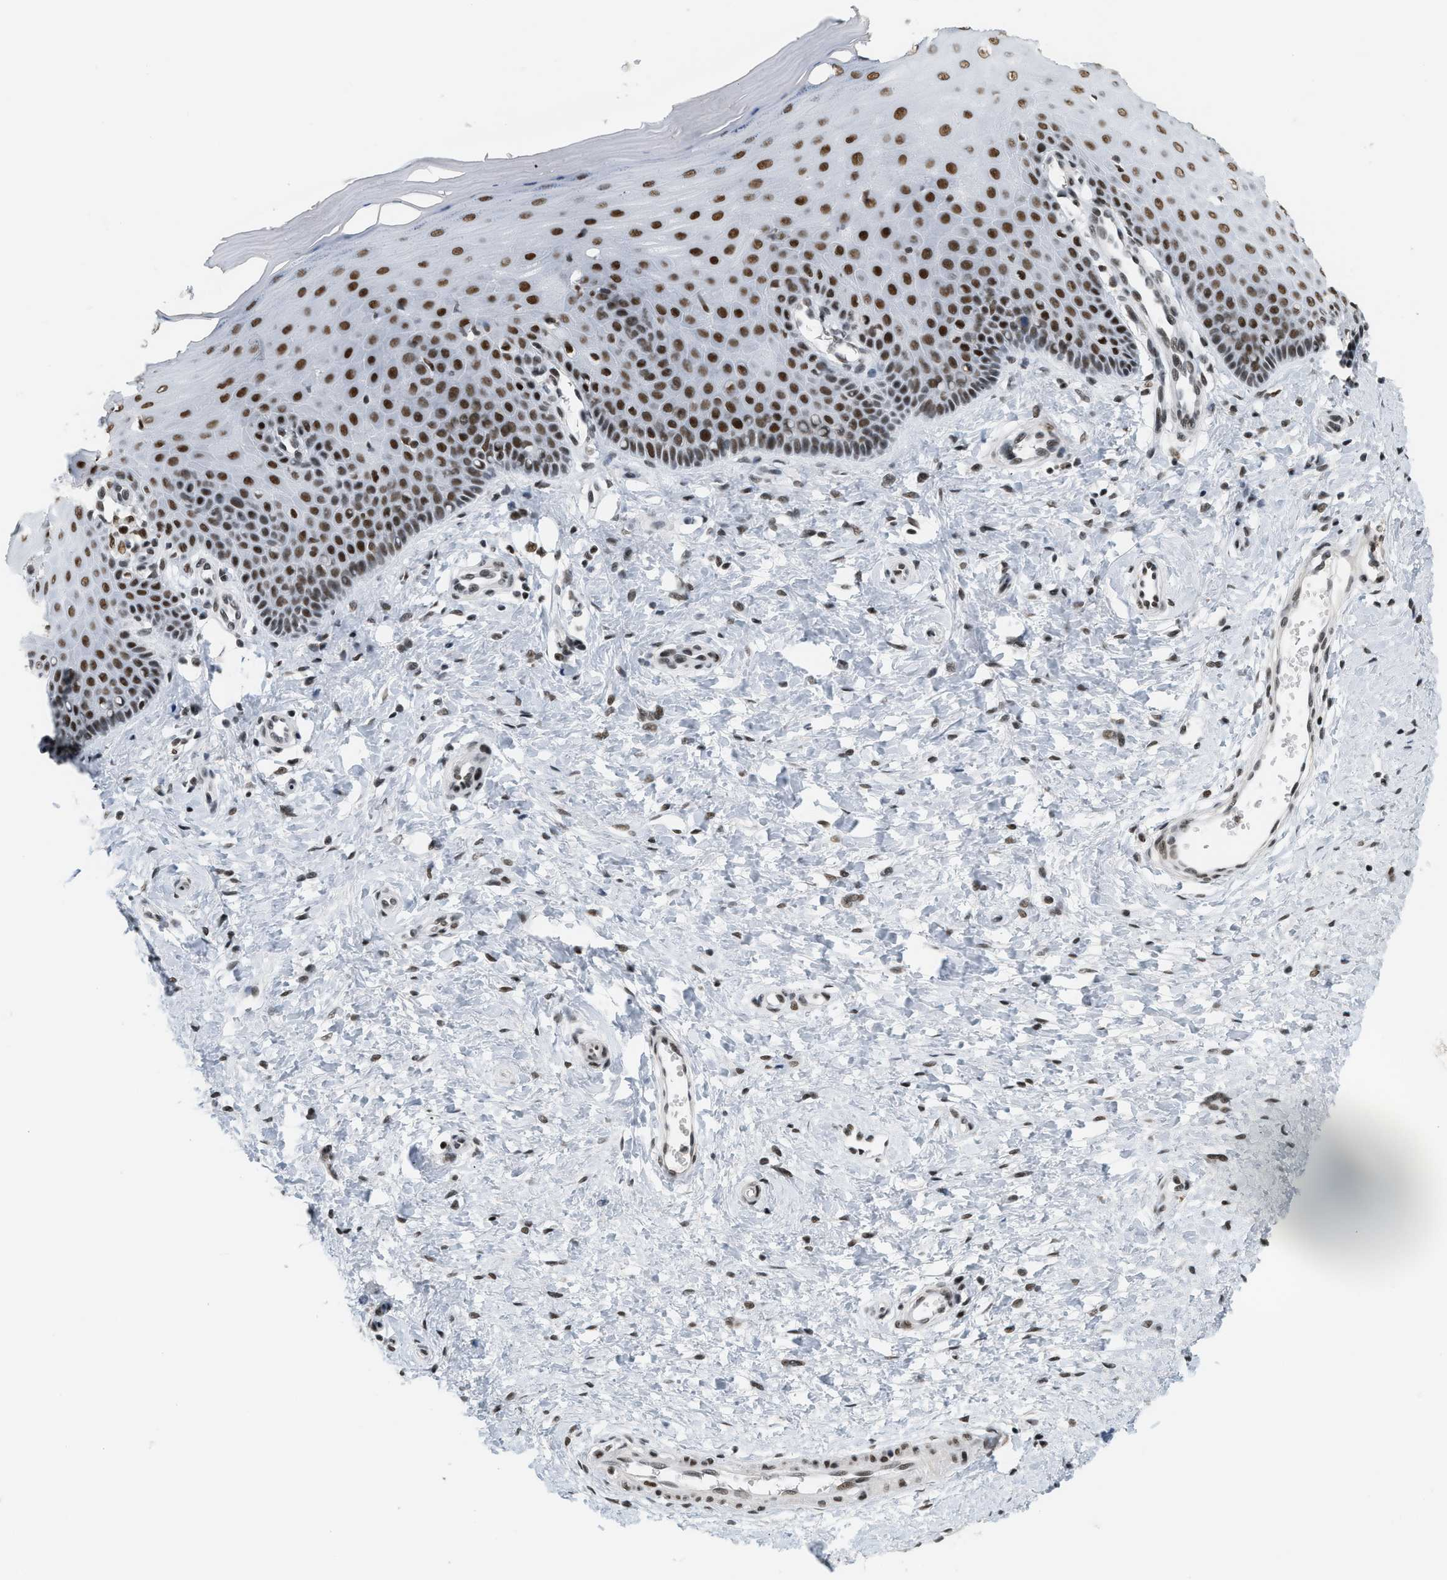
{"staining": {"intensity": "strong", "quantity": ">75%", "location": "nuclear"}, "tissue": "cervix", "cell_type": "Glandular cells", "image_type": "normal", "snomed": [{"axis": "morphology", "description": "Normal tissue, NOS"}, {"axis": "topography", "description": "Cervix"}], "caption": "A histopathology image of cervix stained for a protein demonstrates strong nuclear brown staining in glandular cells.", "gene": "SMARCB1", "patient": {"sex": "female", "age": 55}}